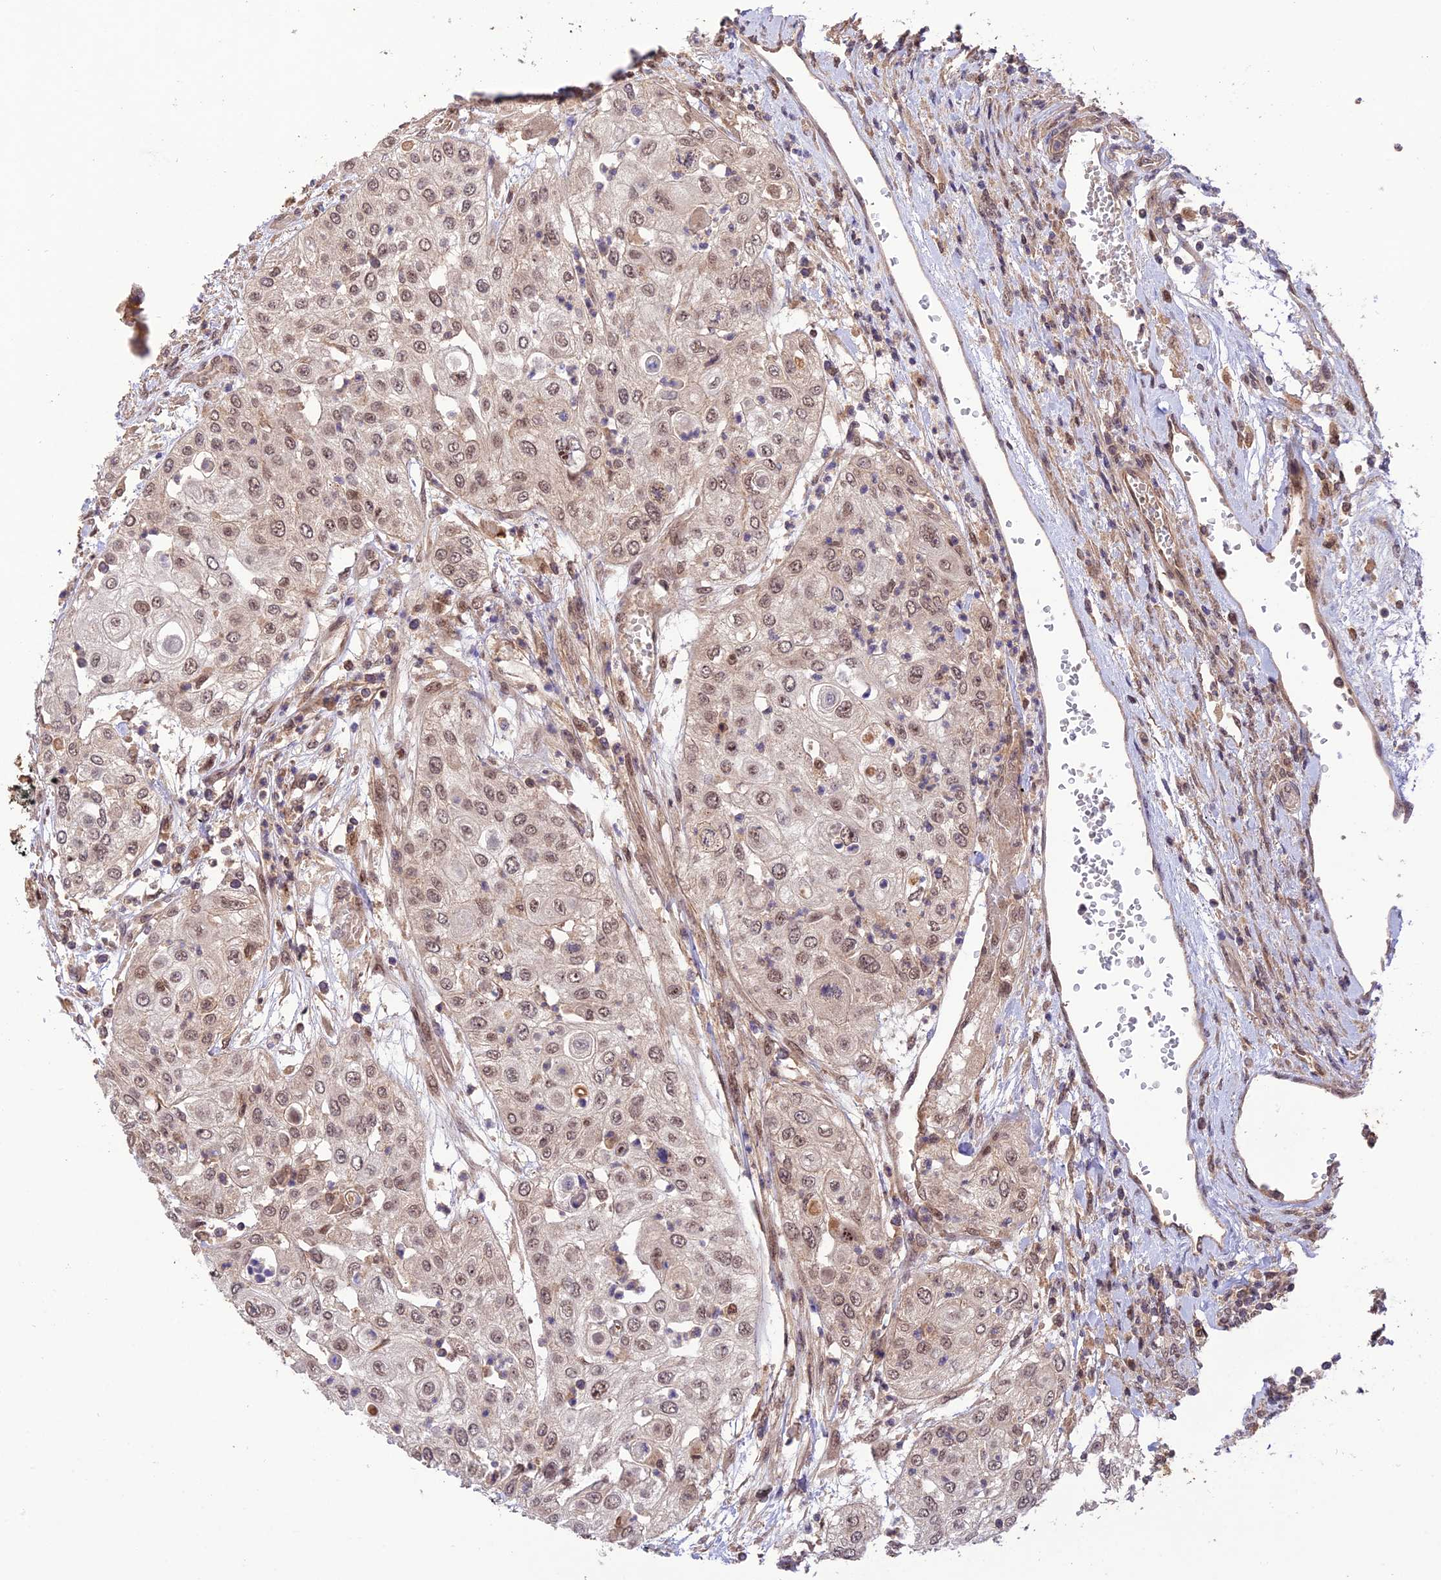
{"staining": {"intensity": "moderate", "quantity": ">75%", "location": "nuclear"}, "tissue": "urothelial cancer", "cell_type": "Tumor cells", "image_type": "cancer", "snomed": [{"axis": "morphology", "description": "Urothelial carcinoma, High grade"}, {"axis": "topography", "description": "Urinary bladder"}], "caption": "Immunohistochemical staining of human urothelial cancer exhibits medium levels of moderate nuclear protein staining in about >75% of tumor cells.", "gene": "REV1", "patient": {"sex": "female", "age": 79}}